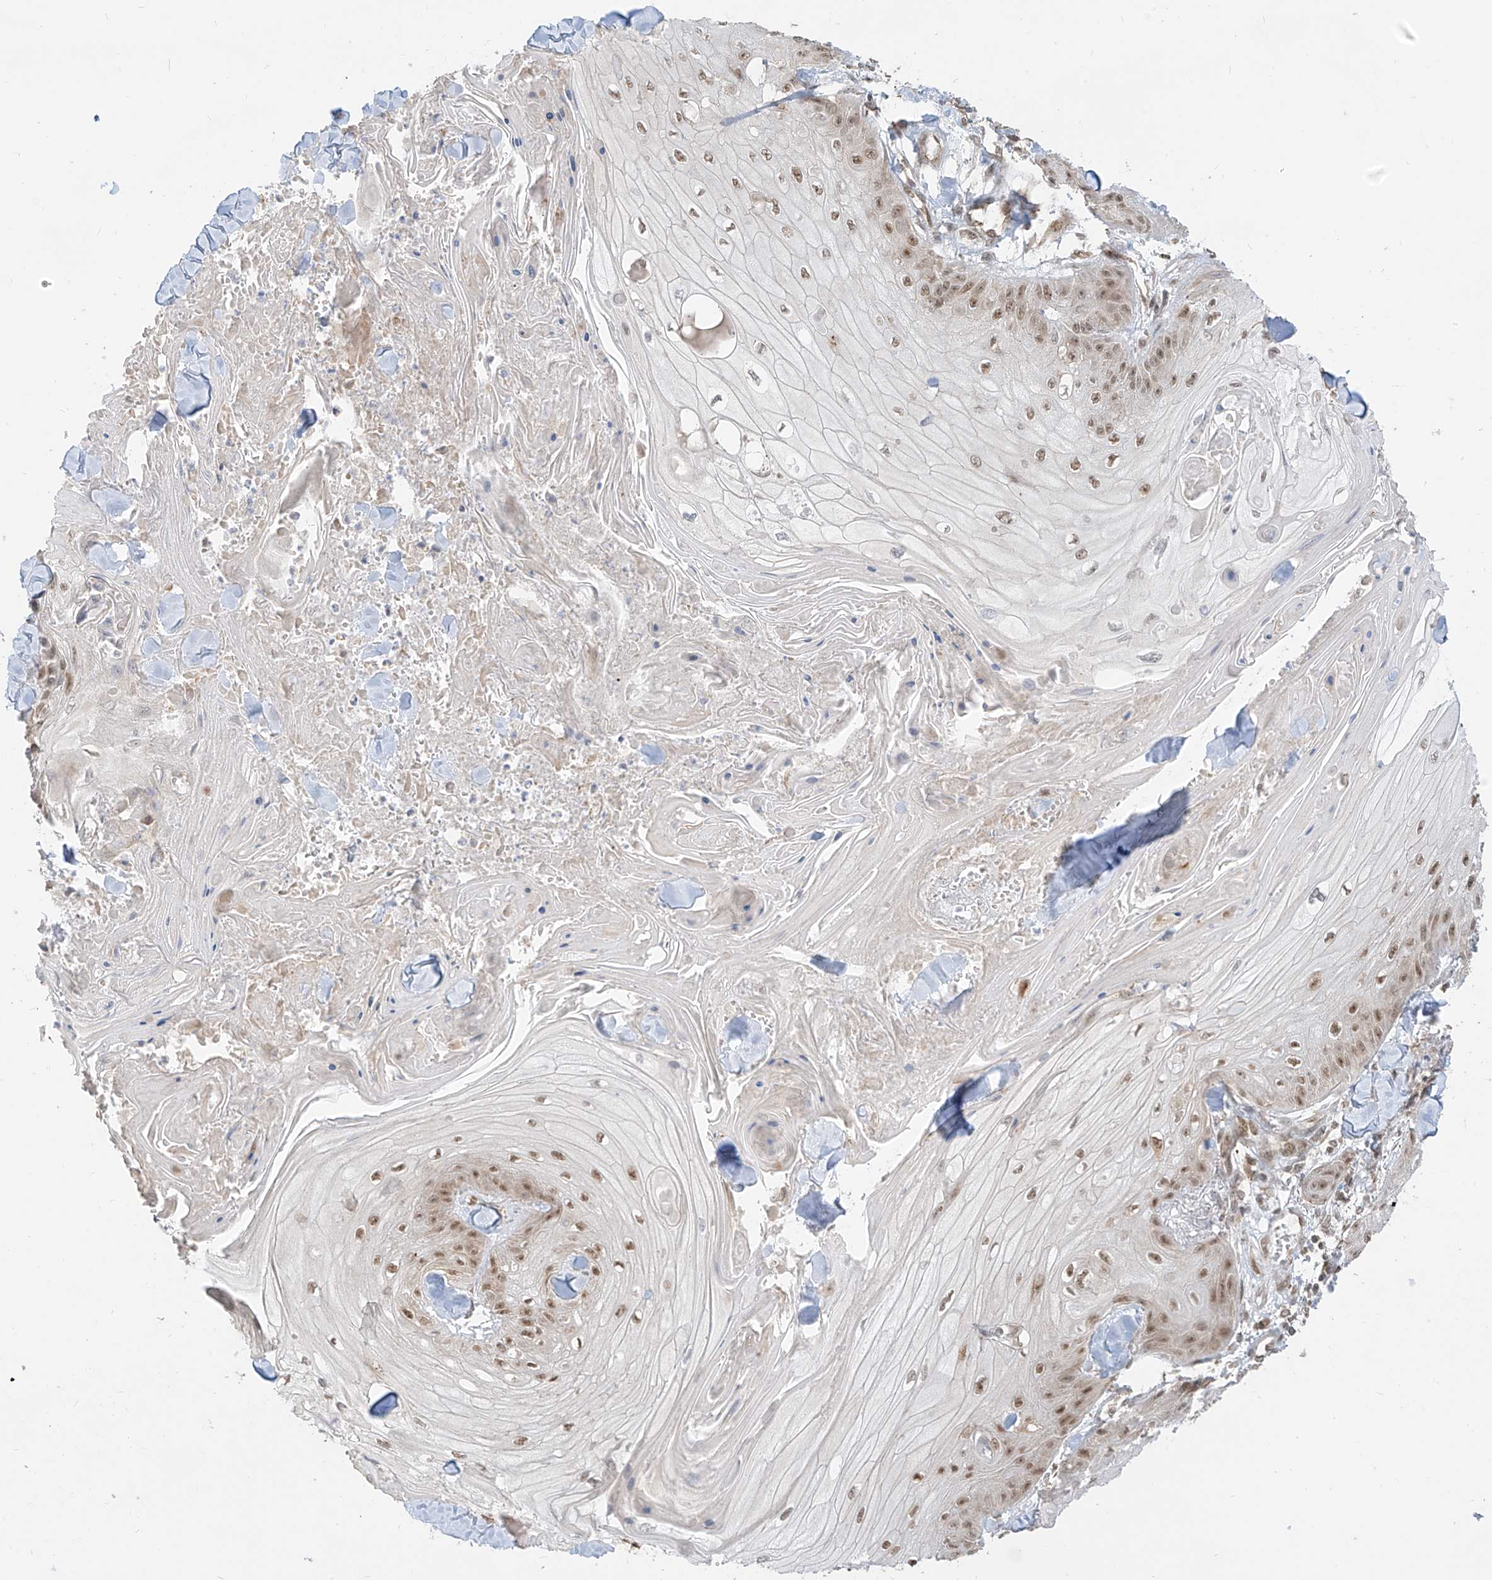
{"staining": {"intensity": "moderate", "quantity": ">75%", "location": "nuclear"}, "tissue": "skin cancer", "cell_type": "Tumor cells", "image_type": "cancer", "snomed": [{"axis": "morphology", "description": "Squamous cell carcinoma, NOS"}, {"axis": "topography", "description": "Skin"}], "caption": "This photomicrograph reveals immunohistochemistry (IHC) staining of human skin squamous cell carcinoma, with medium moderate nuclear expression in approximately >75% of tumor cells.", "gene": "ZMYM2", "patient": {"sex": "male", "age": 74}}